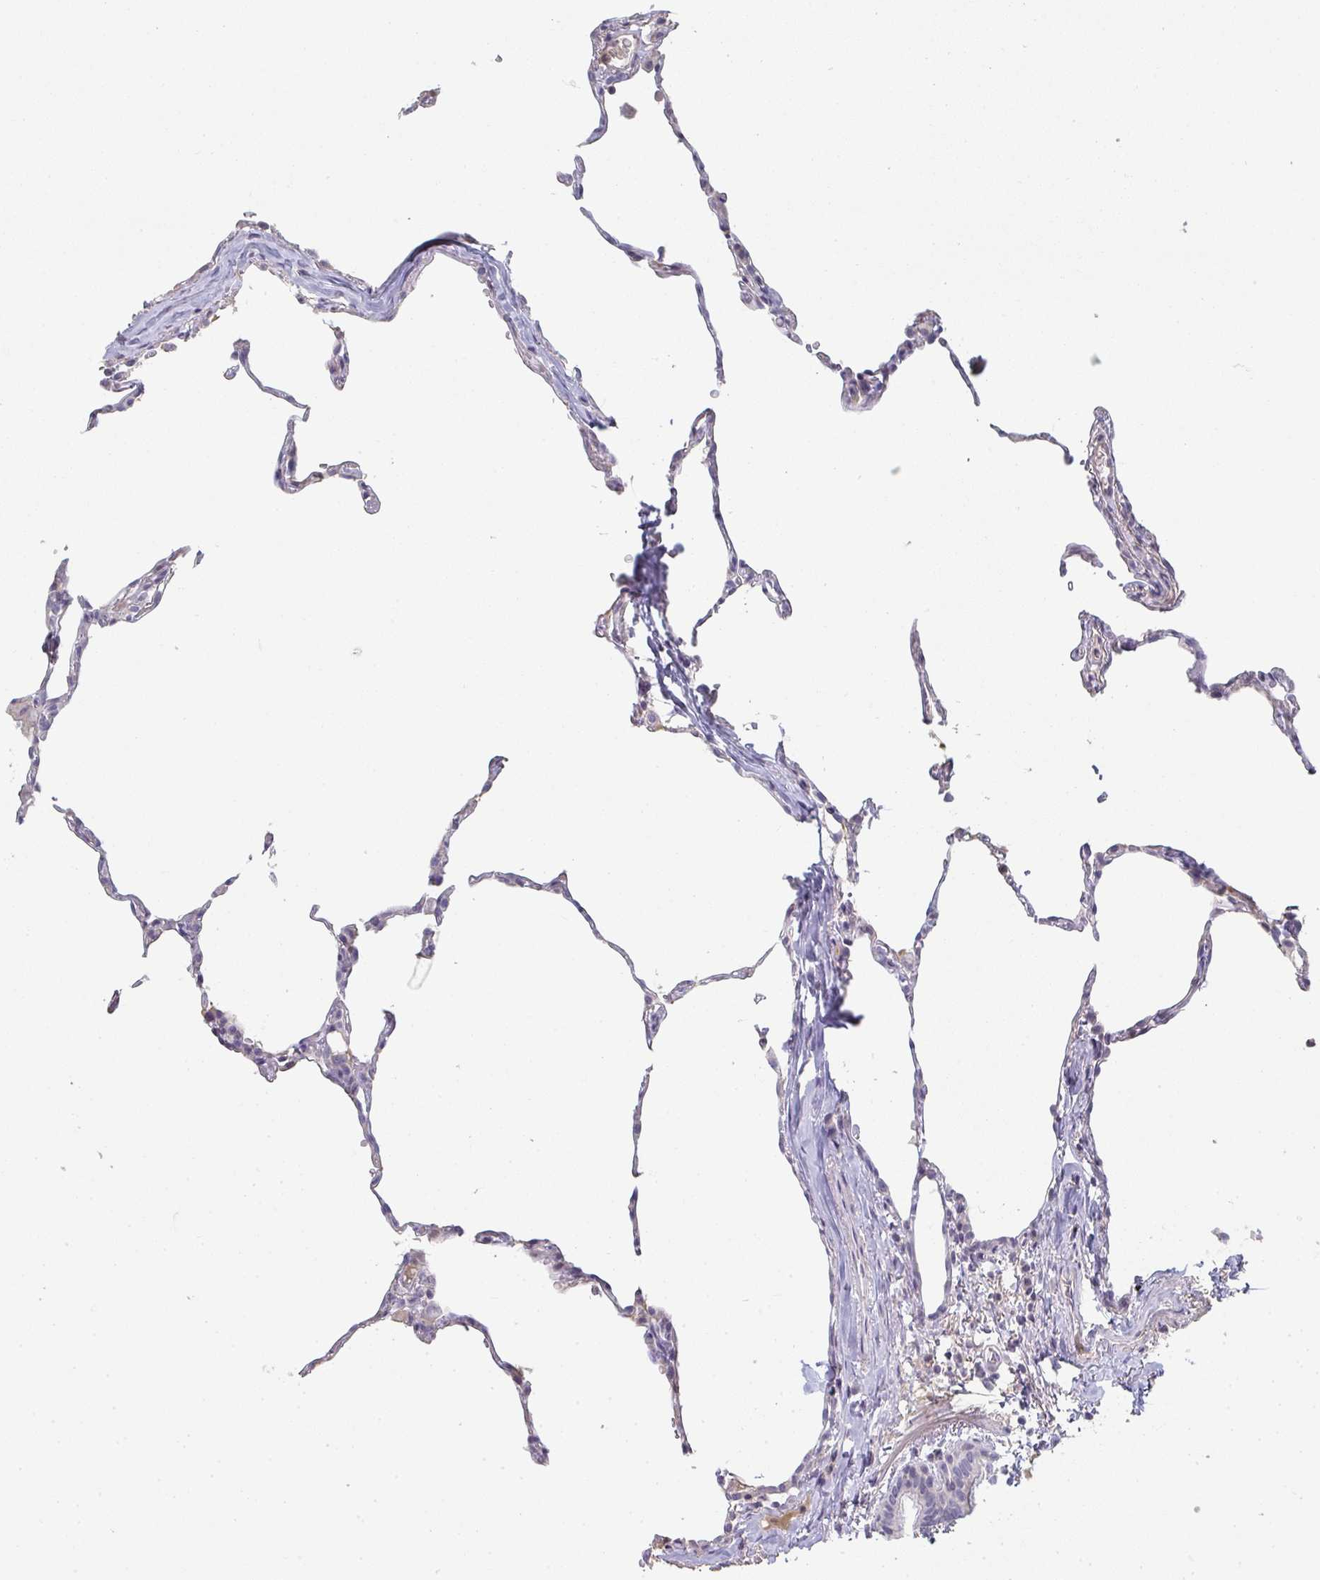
{"staining": {"intensity": "negative", "quantity": "none", "location": "none"}, "tissue": "lung", "cell_type": "Alveolar cells", "image_type": "normal", "snomed": [{"axis": "morphology", "description": "Normal tissue, NOS"}, {"axis": "topography", "description": "Lung"}], "caption": "Alveolar cells are negative for protein expression in normal human lung. (DAB (3,3'-diaminobenzidine) immunohistochemistry with hematoxylin counter stain).", "gene": "A1CF", "patient": {"sex": "female", "age": 57}}